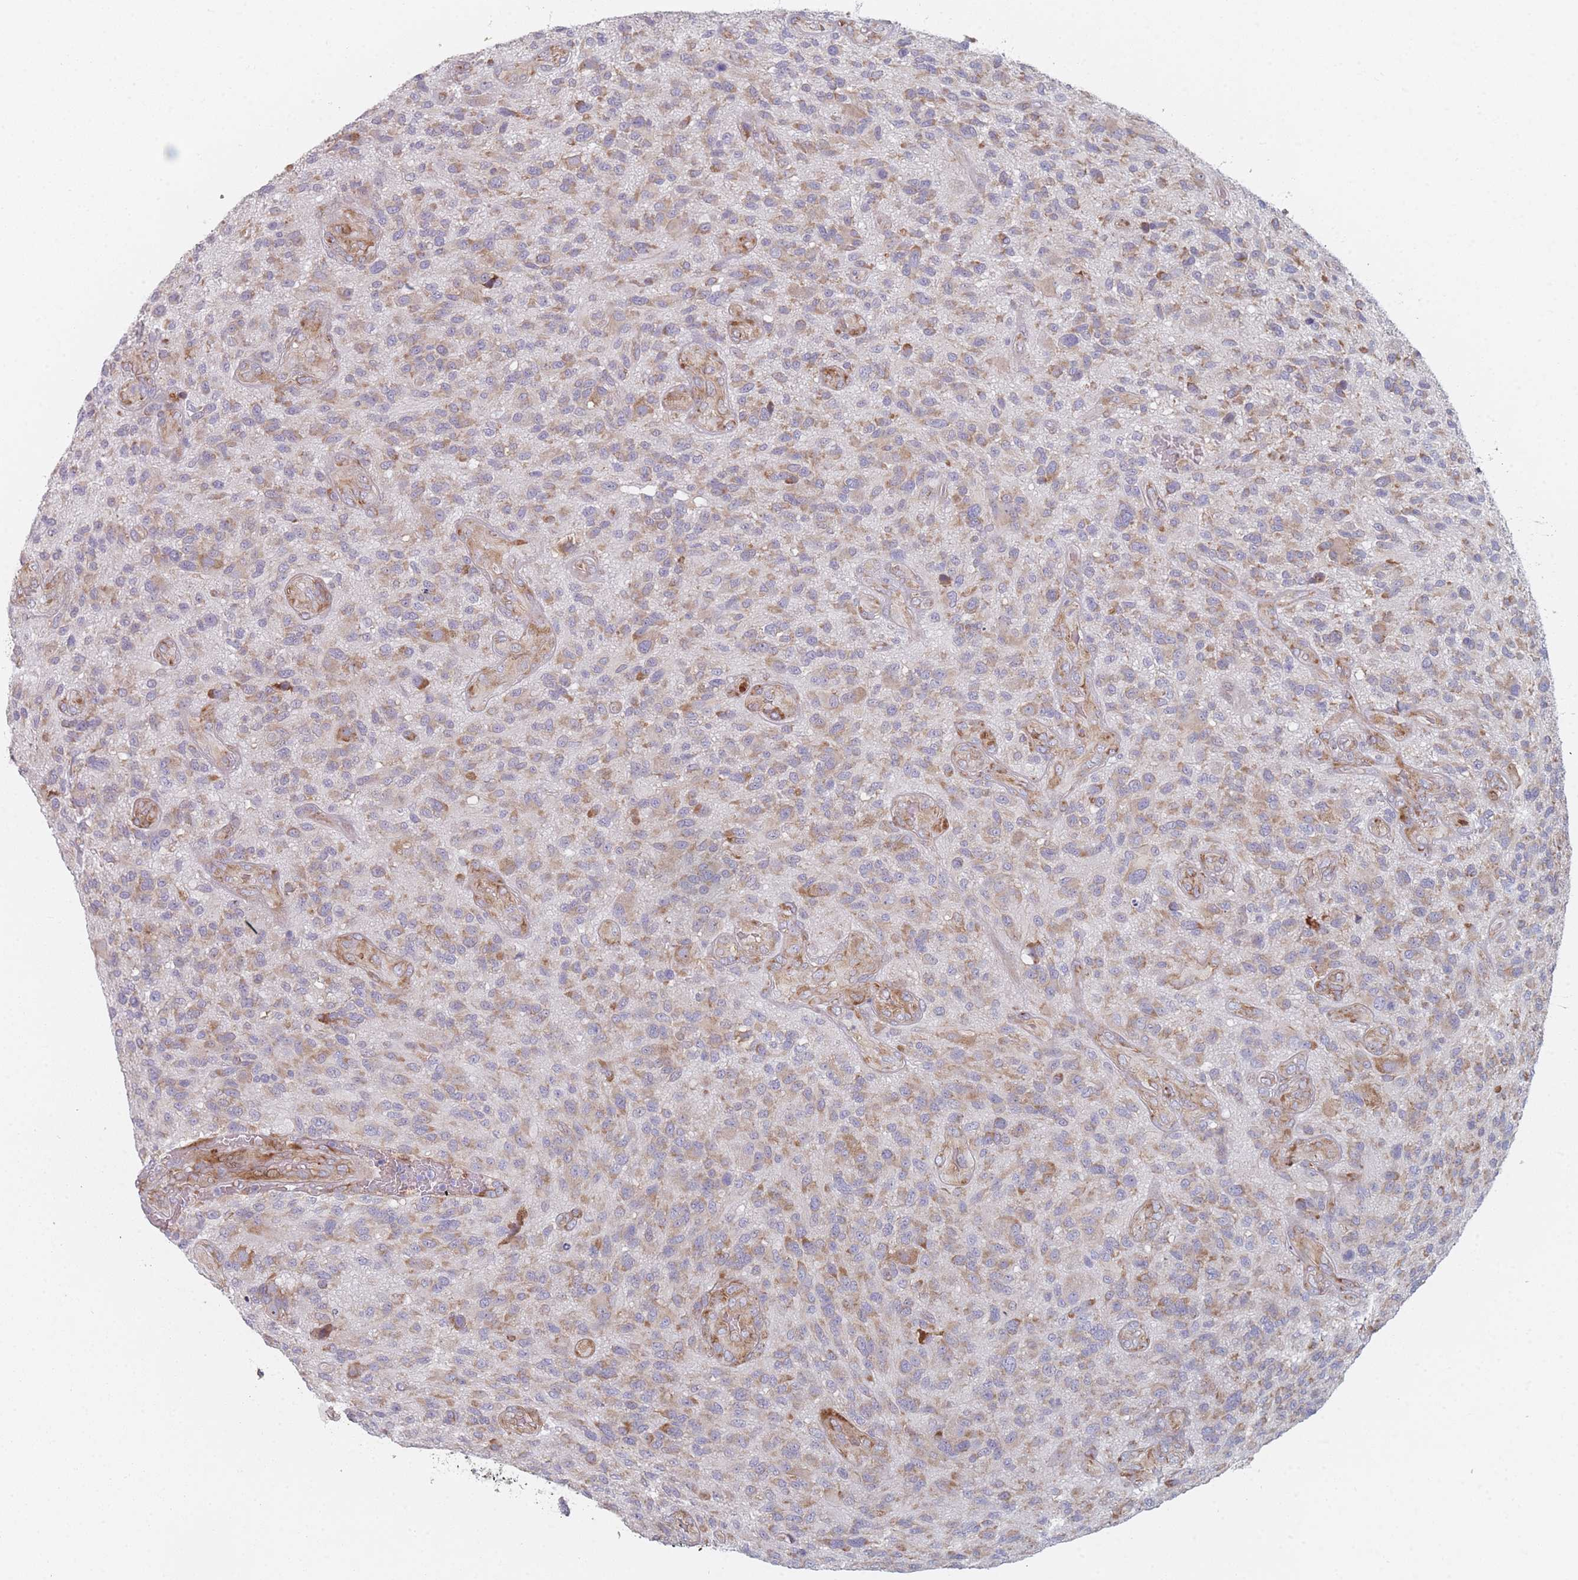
{"staining": {"intensity": "weak", "quantity": "25%-75%", "location": "cytoplasmic/membranous"}, "tissue": "glioma", "cell_type": "Tumor cells", "image_type": "cancer", "snomed": [{"axis": "morphology", "description": "Glioma, malignant, High grade"}, {"axis": "topography", "description": "Brain"}], "caption": "Tumor cells show weak cytoplasmic/membranous expression in about 25%-75% of cells in glioma. (DAB (3,3'-diaminobenzidine) IHC, brown staining for protein, blue staining for nuclei).", "gene": "CACNG5", "patient": {"sex": "male", "age": 47}}